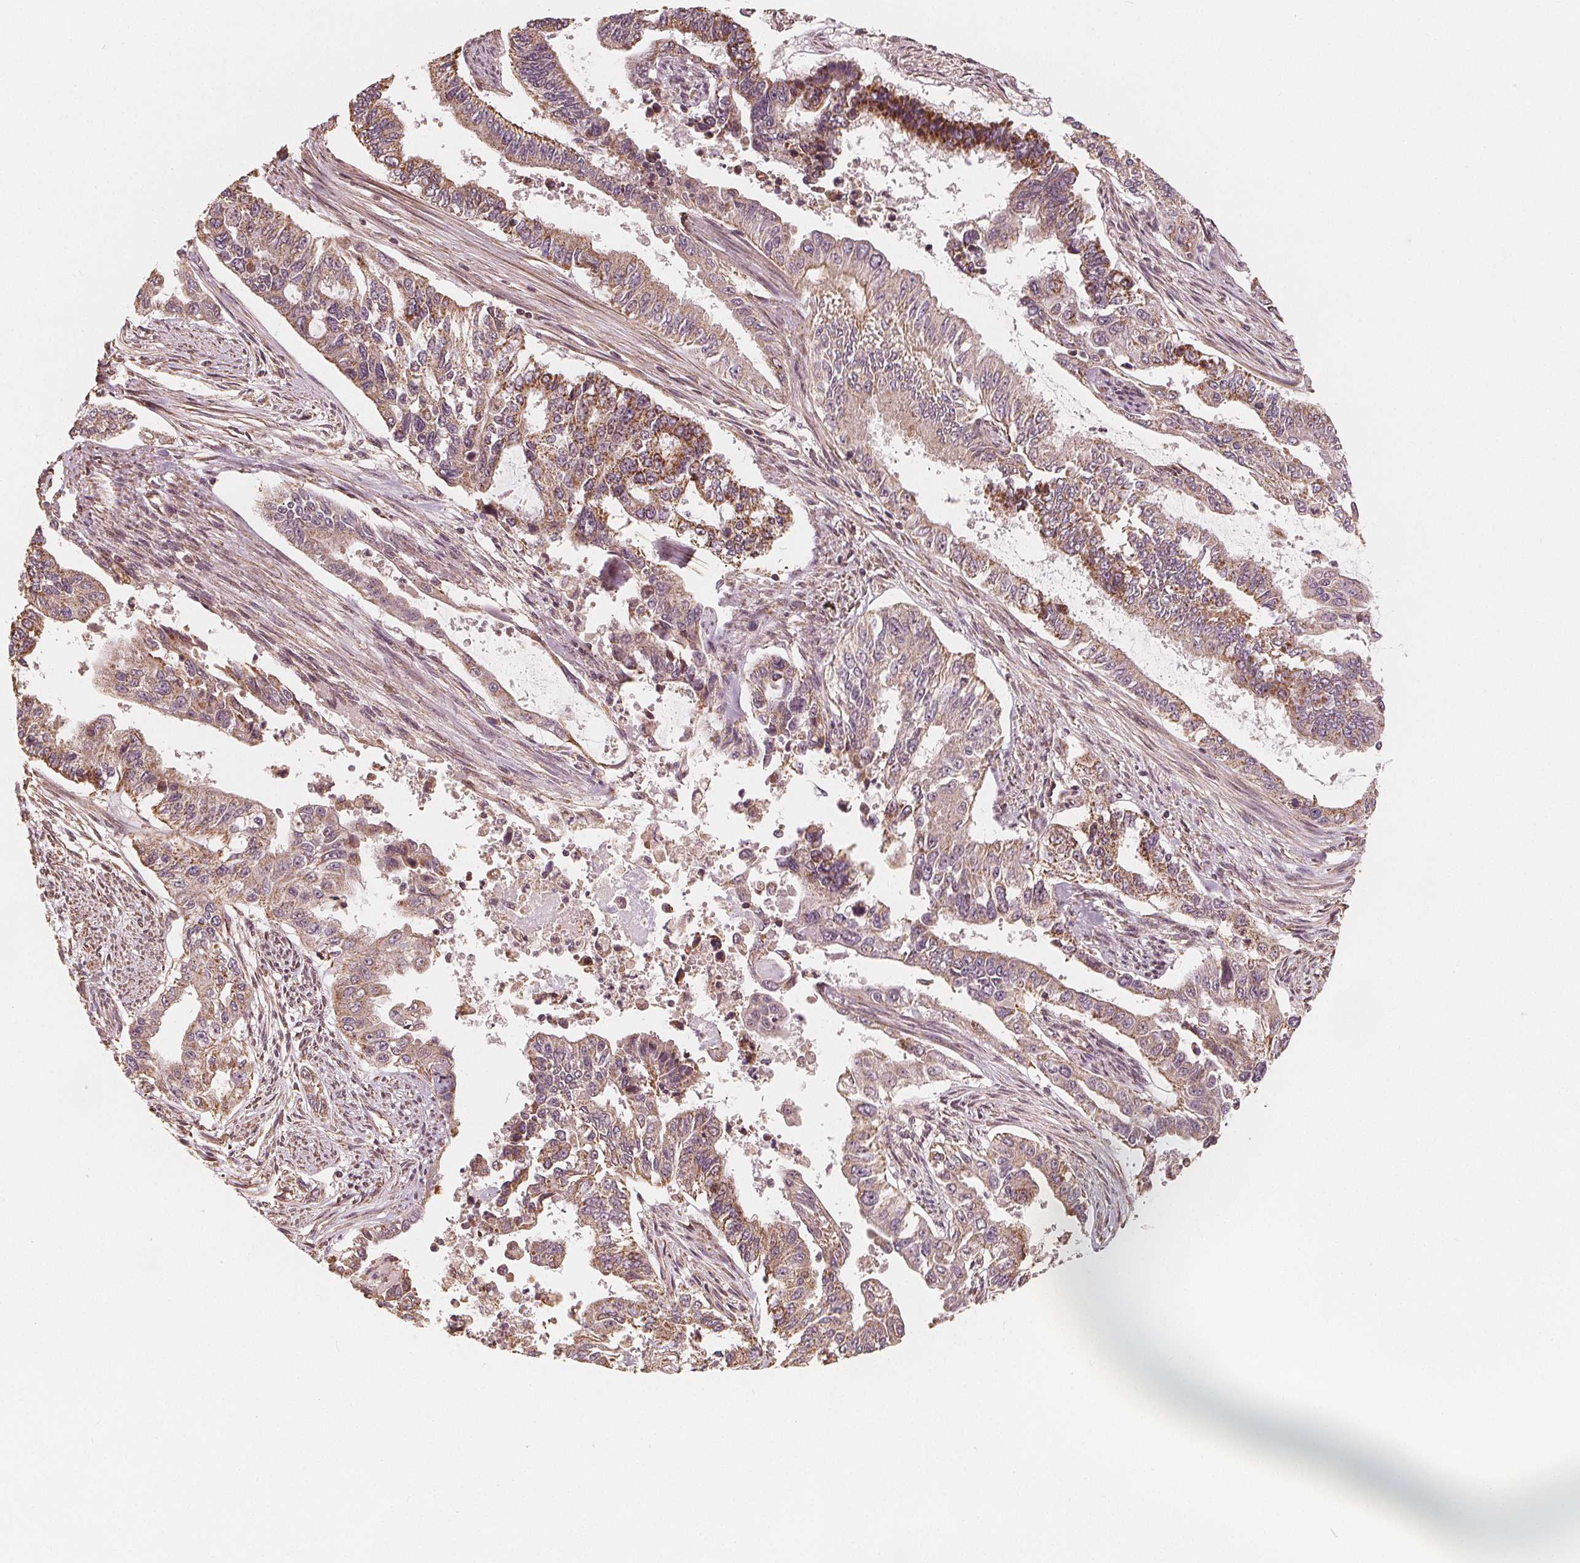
{"staining": {"intensity": "moderate", "quantity": ">75%", "location": "cytoplasmic/membranous"}, "tissue": "endometrial cancer", "cell_type": "Tumor cells", "image_type": "cancer", "snomed": [{"axis": "morphology", "description": "Adenocarcinoma, NOS"}, {"axis": "topography", "description": "Uterus"}], "caption": "The micrograph reveals staining of endometrial cancer (adenocarcinoma), revealing moderate cytoplasmic/membranous protein expression (brown color) within tumor cells.", "gene": "PEX26", "patient": {"sex": "female", "age": 59}}